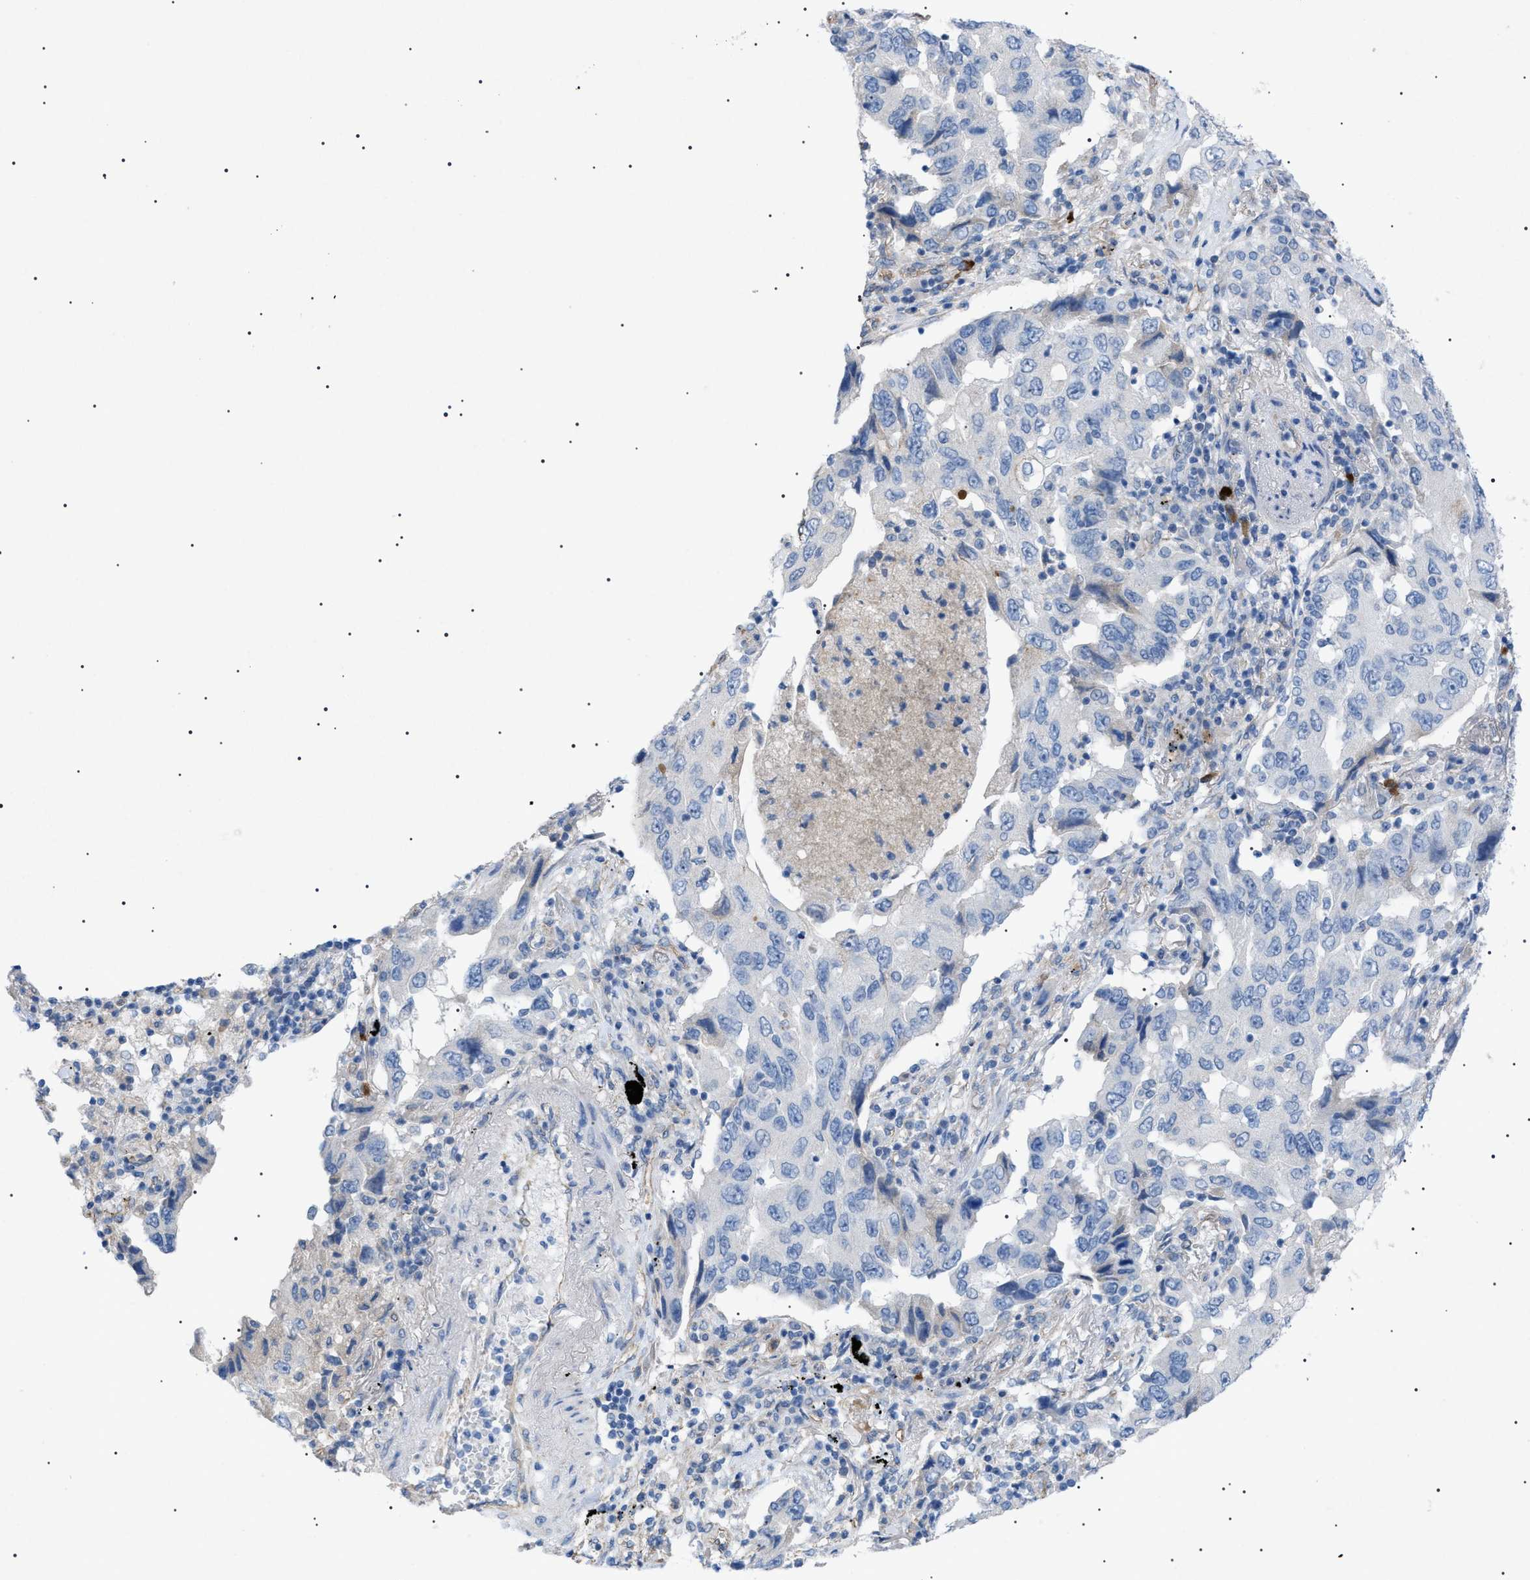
{"staining": {"intensity": "negative", "quantity": "none", "location": "none"}, "tissue": "lung cancer", "cell_type": "Tumor cells", "image_type": "cancer", "snomed": [{"axis": "morphology", "description": "Adenocarcinoma, NOS"}, {"axis": "topography", "description": "Lung"}], "caption": "This image is of lung cancer (adenocarcinoma) stained with IHC to label a protein in brown with the nuclei are counter-stained blue. There is no positivity in tumor cells.", "gene": "ADAMTS1", "patient": {"sex": "female", "age": 65}}